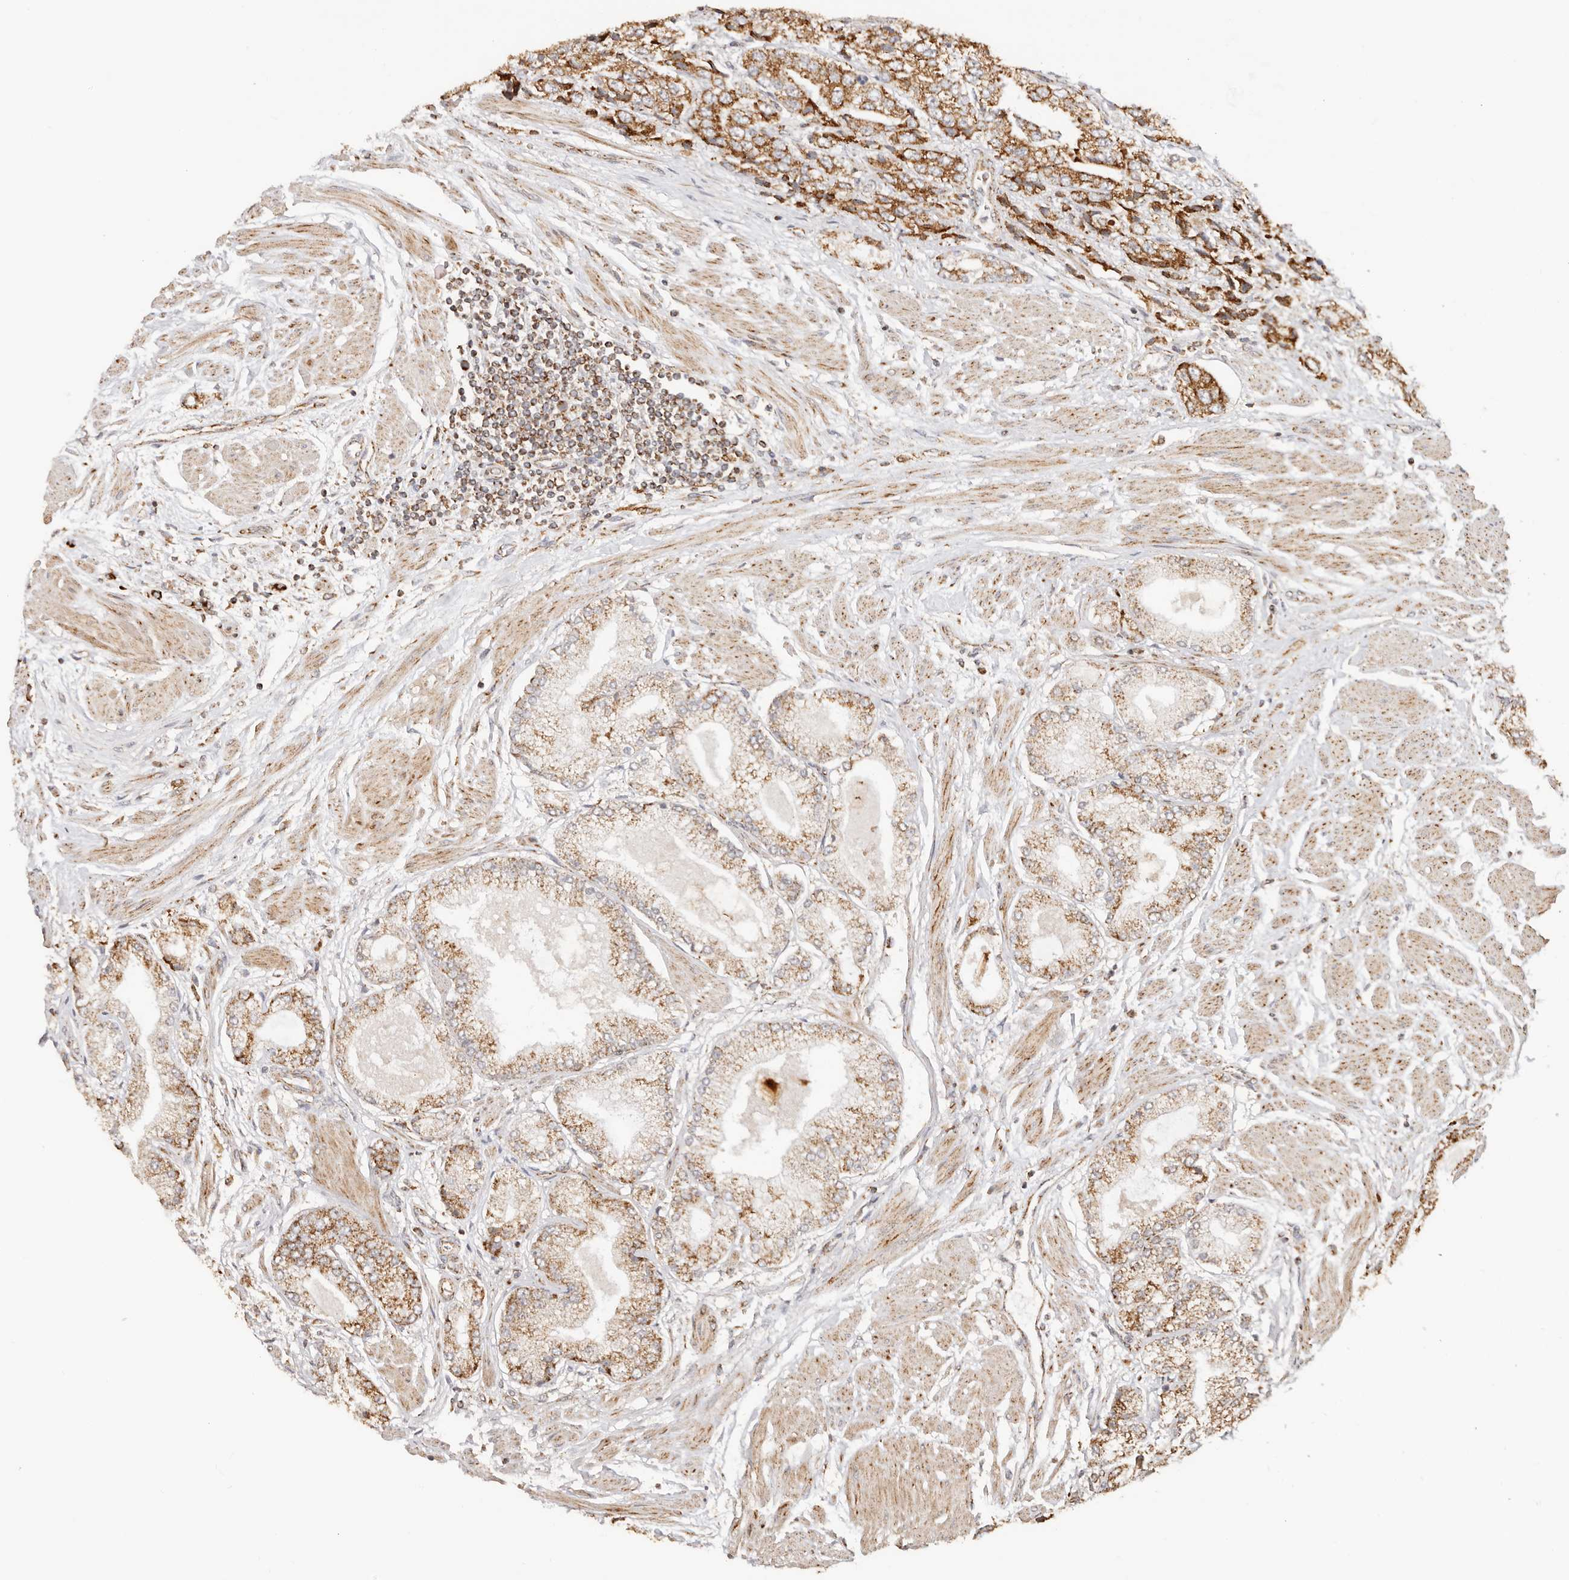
{"staining": {"intensity": "moderate", "quantity": "25%-75%", "location": "cytoplasmic/membranous"}, "tissue": "prostate cancer", "cell_type": "Tumor cells", "image_type": "cancer", "snomed": [{"axis": "morphology", "description": "Adenocarcinoma, High grade"}, {"axis": "topography", "description": "Prostate"}], "caption": "Protein staining of prostate cancer tissue demonstrates moderate cytoplasmic/membranous expression in approximately 25%-75% of tumor cells. The staining is performed using DAB brown chromogen to label protein expression. The nuclei are counter-stained blue using hematoxylin.", "gene": "NDUFB11", "patient": {"sex": "male", "age": 50}}